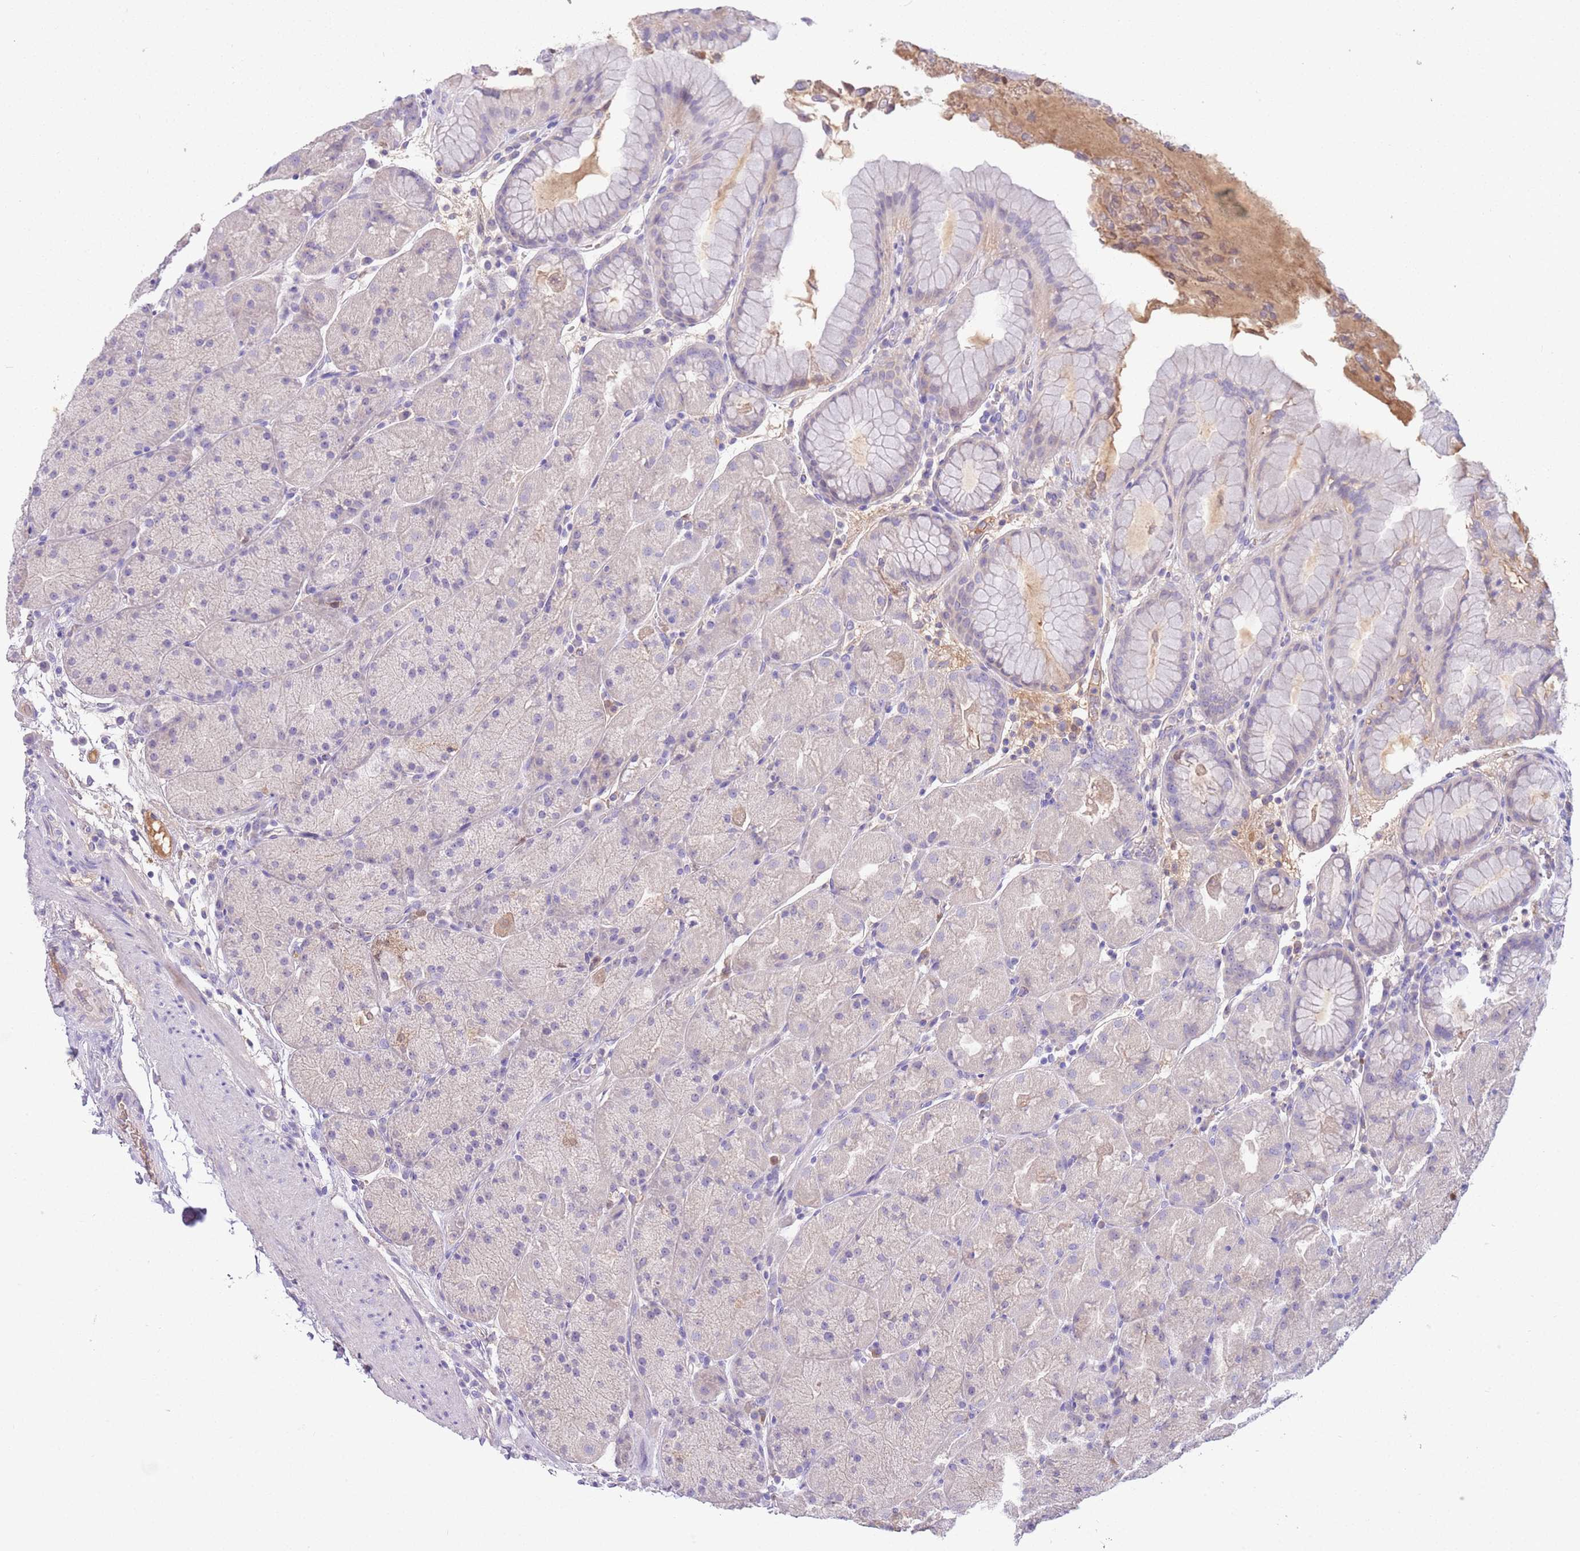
{"staining": {"intensity": "negative", "quantity": "none", "location": "none"}, "tissue": "stomach", "cell_type": "Glandular cells", "image_type": "normal", "snomed": [{"axis": "morphology", "description": "Normal tissue, NOS"}, {"axis": "topography", "description": "Stomach, upper"}, {"axis": "topography", "description": "Stomach, lower"}], "caption": "This is a micrograph of IHC staining of unremarkable stomach, which shows no expression in glandular cells.", "gene": "IGFL4", "patient": {"sex": "male", "age": 67}}